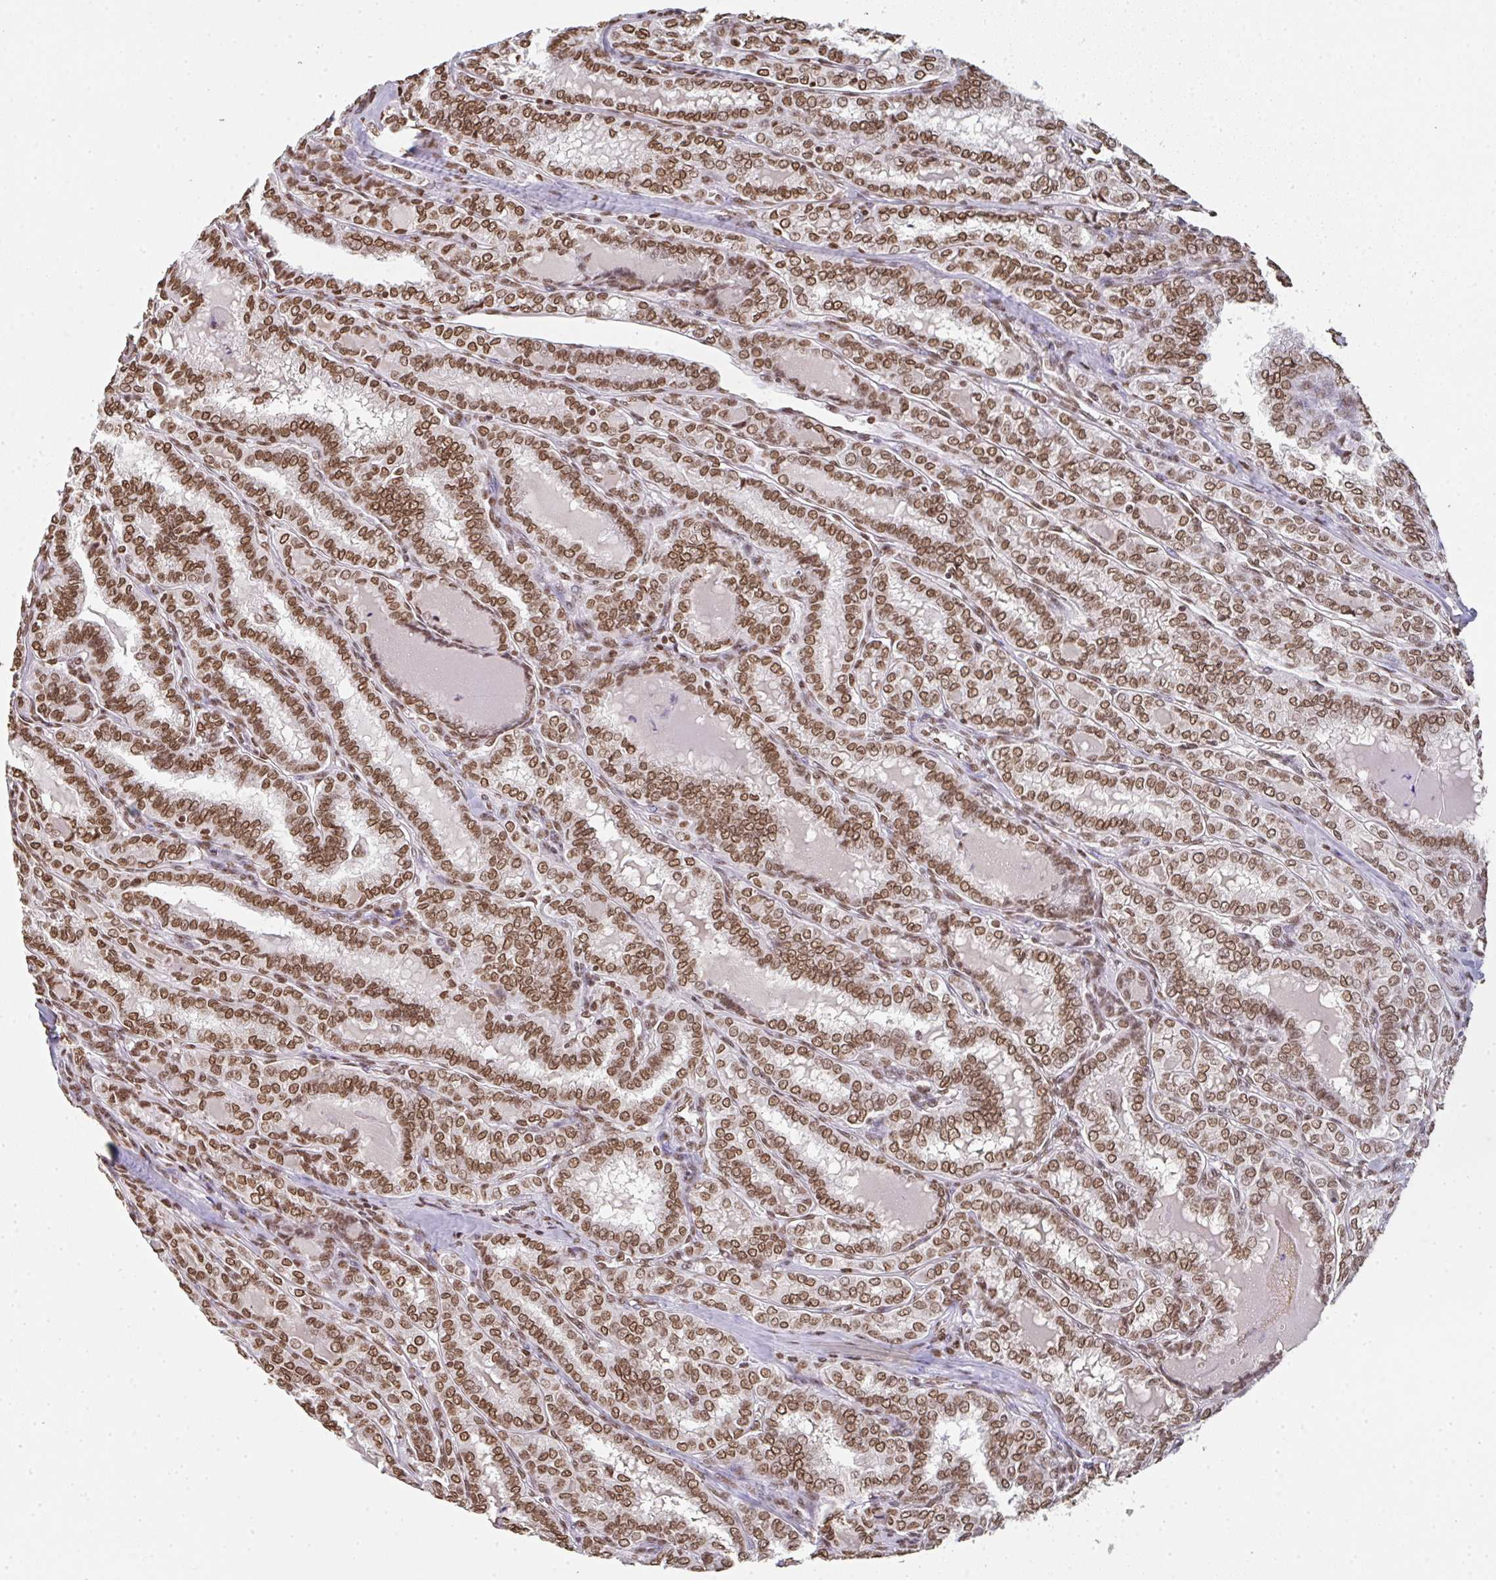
{"staining": {"intensity": "moderate", "quantity": ">75%", "location": "cytoplasmic/membranous,nuclear"}, "tissue": "thyroid cancer", "cell_type": "Tumor cells", "image_type": "cancer", "snomed": [{"axis": "morphology", "description": "Papillary adenocarcinoma, NOS"}, {"axis": "topography", "description": "Thyroid gland"}], "caption": "IHC of thyroid papillary adenocarcinoma demonstrates medium levels of moderate cytoplasmic/membranous and nuclear staining in approximately >75% of tumor cells.", "gene": "DKC1", "patient": {"sex": "female", "age": 30}}